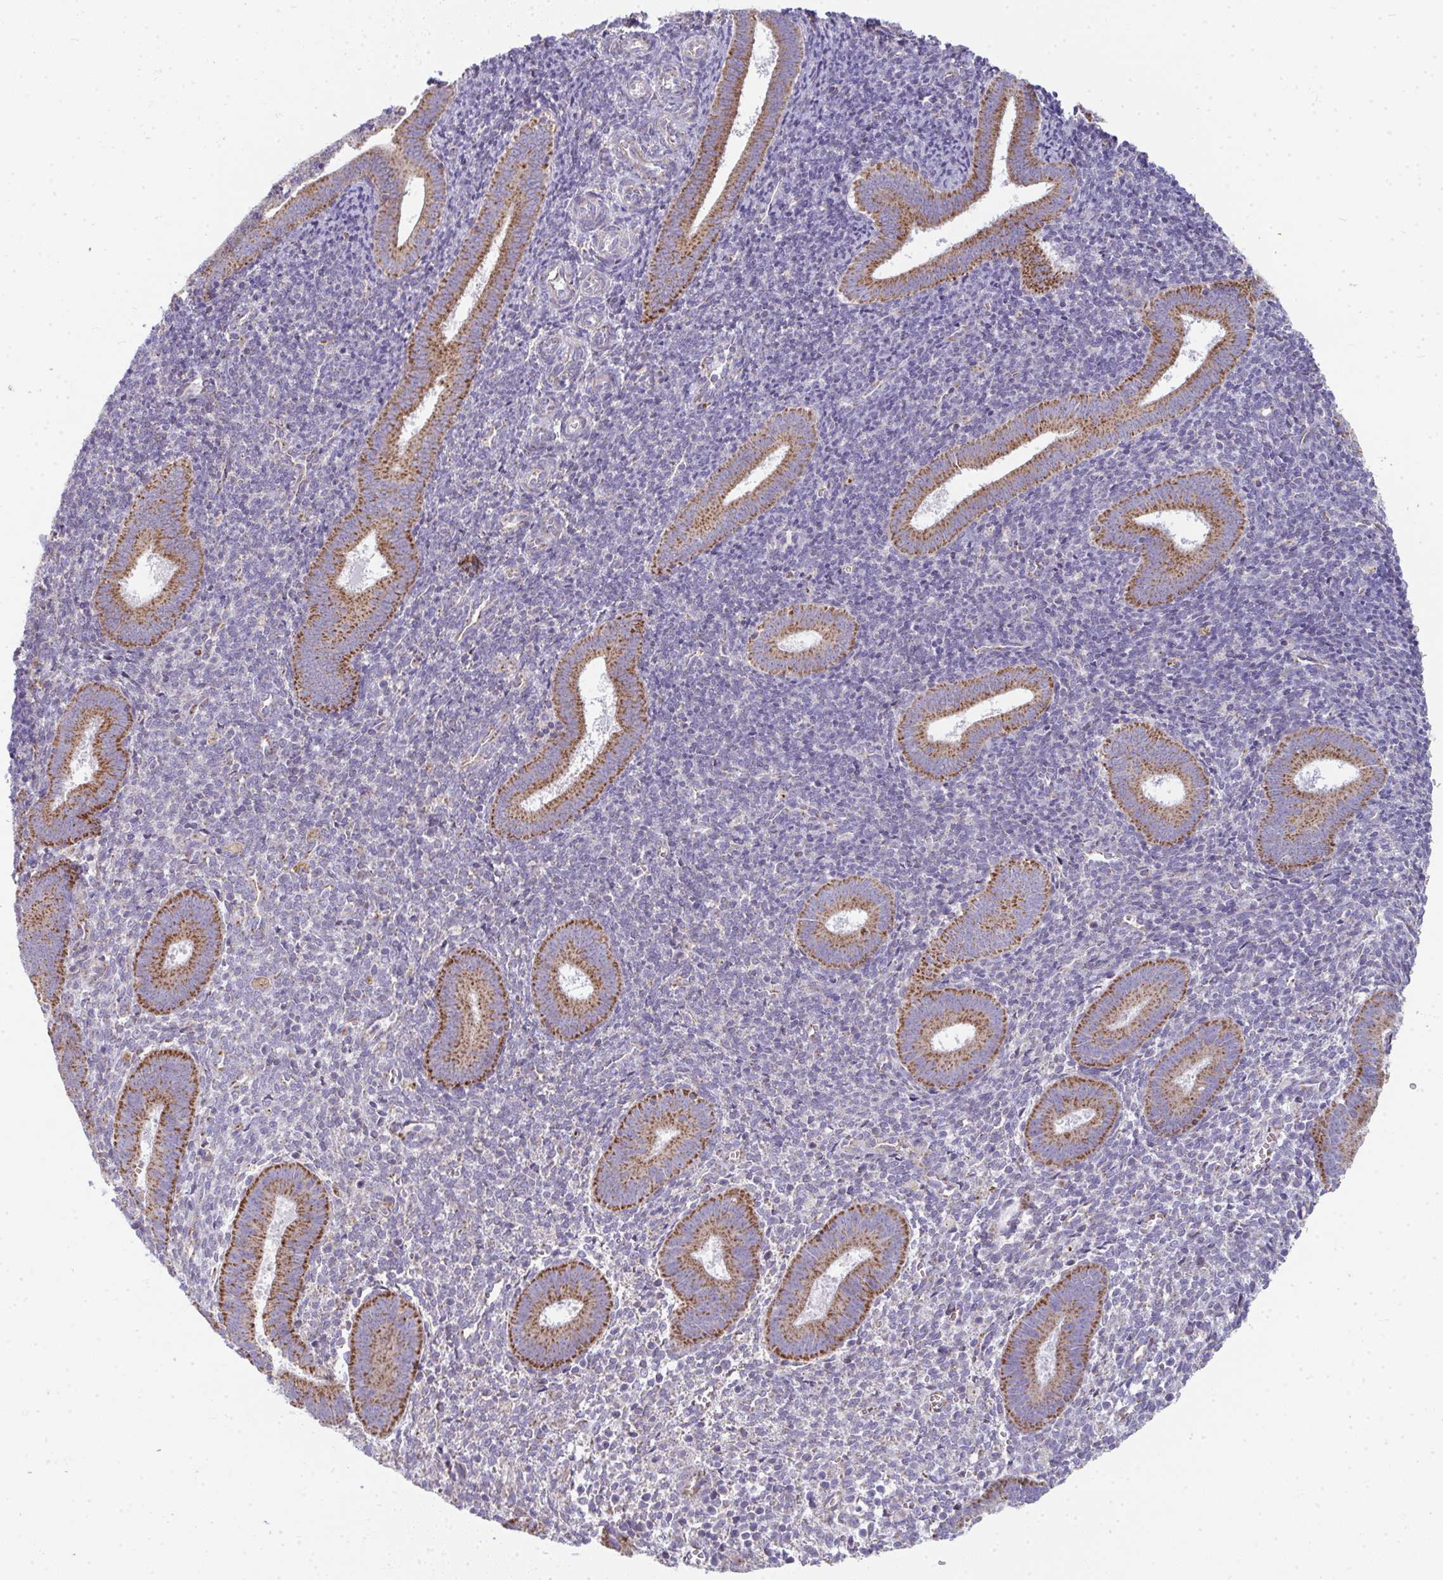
{"staining": {"intensity": "negative", "quantity": "none", "location": "none"}, "tissue": "endometrium", "cell_type": "Cells in endometrial stroma", "image_type": "normal", "snomed": [{"axis": "morphology", "description": "Normal tissue, NOS"}, {"axis": "topography", "description": "Endometrium"}], "caption": "IHC photomicrograph of unremarkable endometrium stained for a protein (brown), which reveals no staining in cells in endometrial stroma.", "gene": "FAHD1", "patient": {"sex": "female", "age": 25}}